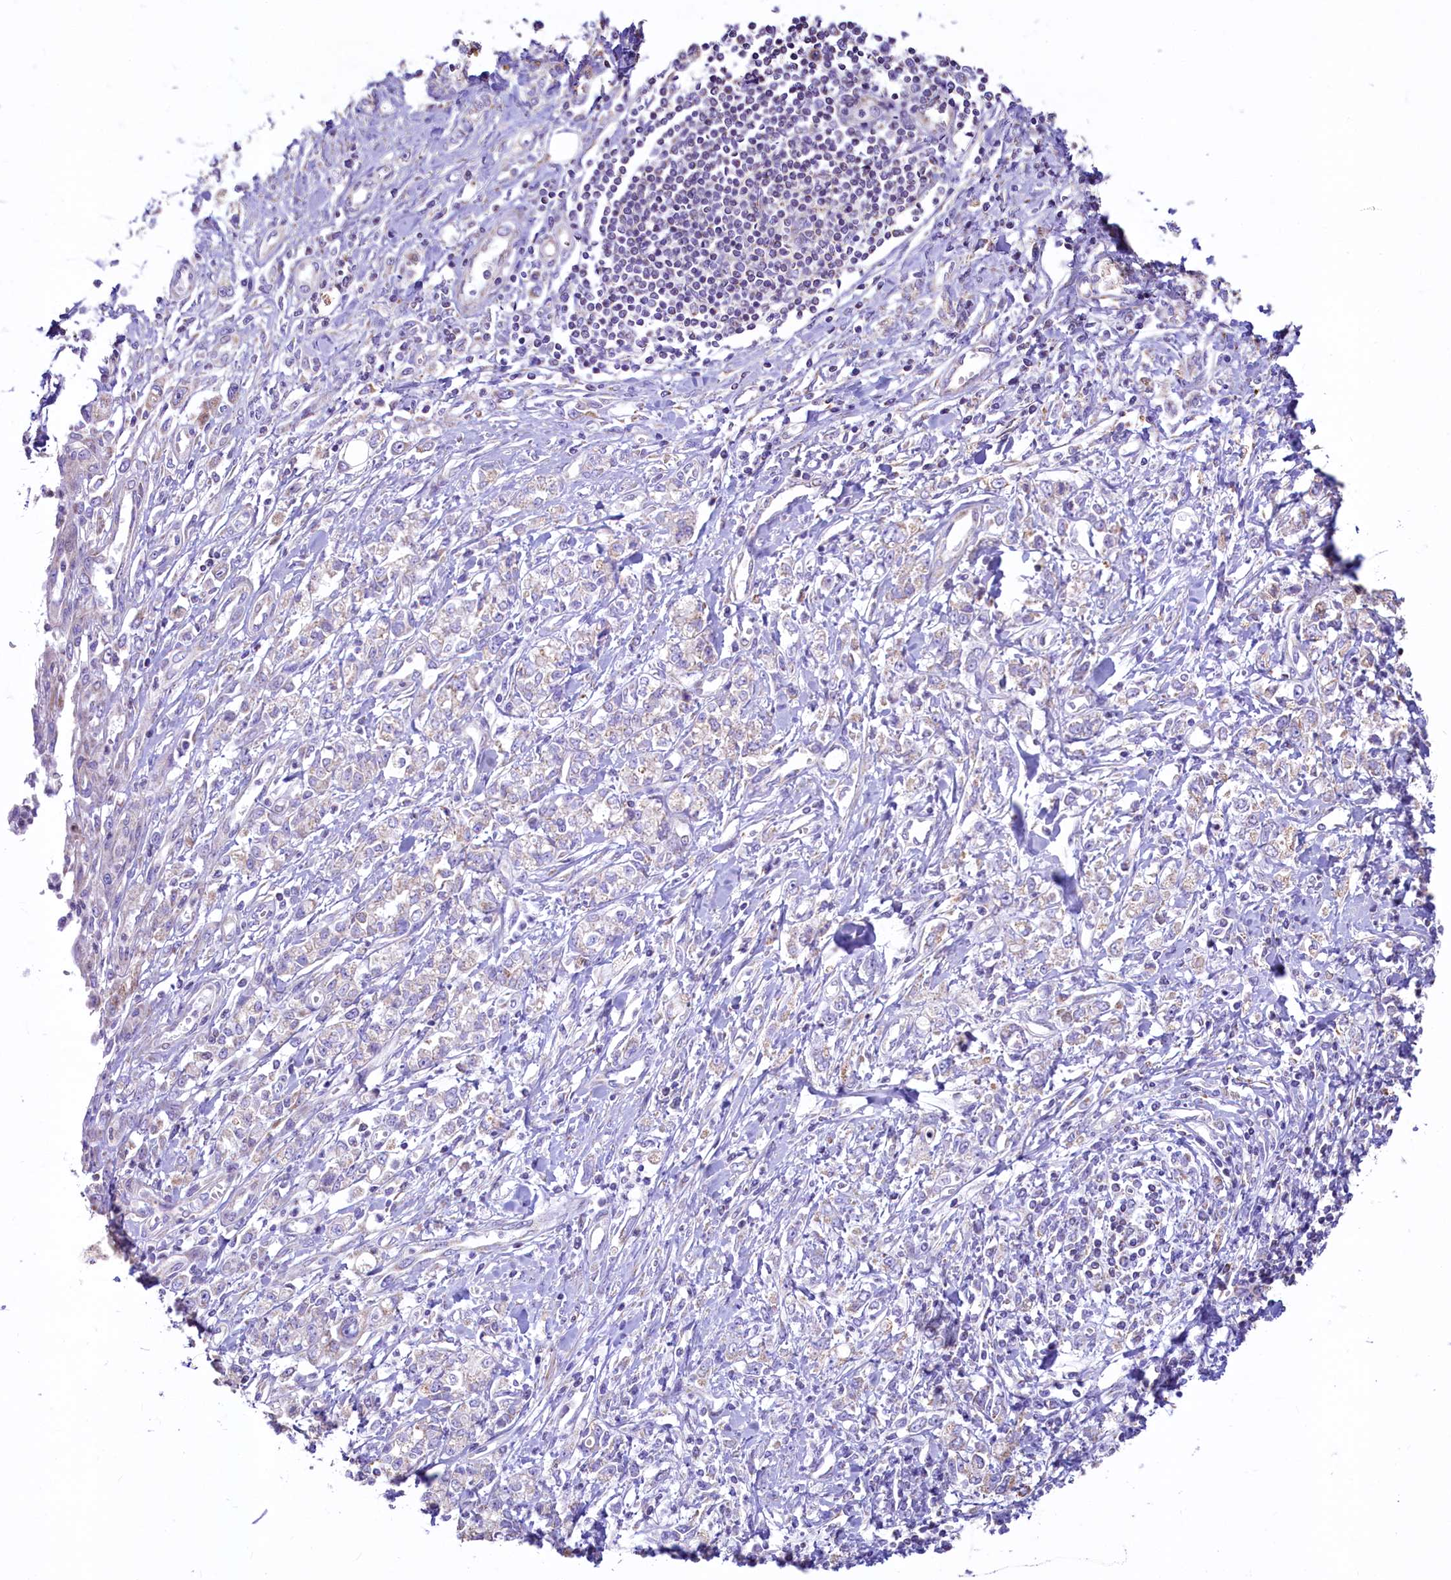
{"staining": {"intensity": "weak", "quantity": "<25%", "location": "cytoplasmic/membranous"}, "tissue": "stomach cancer", "cell_type": "Tumor cells", "image_type": "cancer", "snomed": [{"axis": "morphology", "description": "Adenocarcinoma, NOS"}, {"axis": "topography", "description": "Stomach"}], "caption": "Immunohistochemical staining of stomach cancer (adenocarcinoma) shows no significant staining in tumor cells. (Brightfield microscopy of DAB (3,3'-diaminobenzidine) immunohistochemistry (IHC) at high magnification).", "gene": "VWCE", "patient": {"sex": "female", "age": 76}}